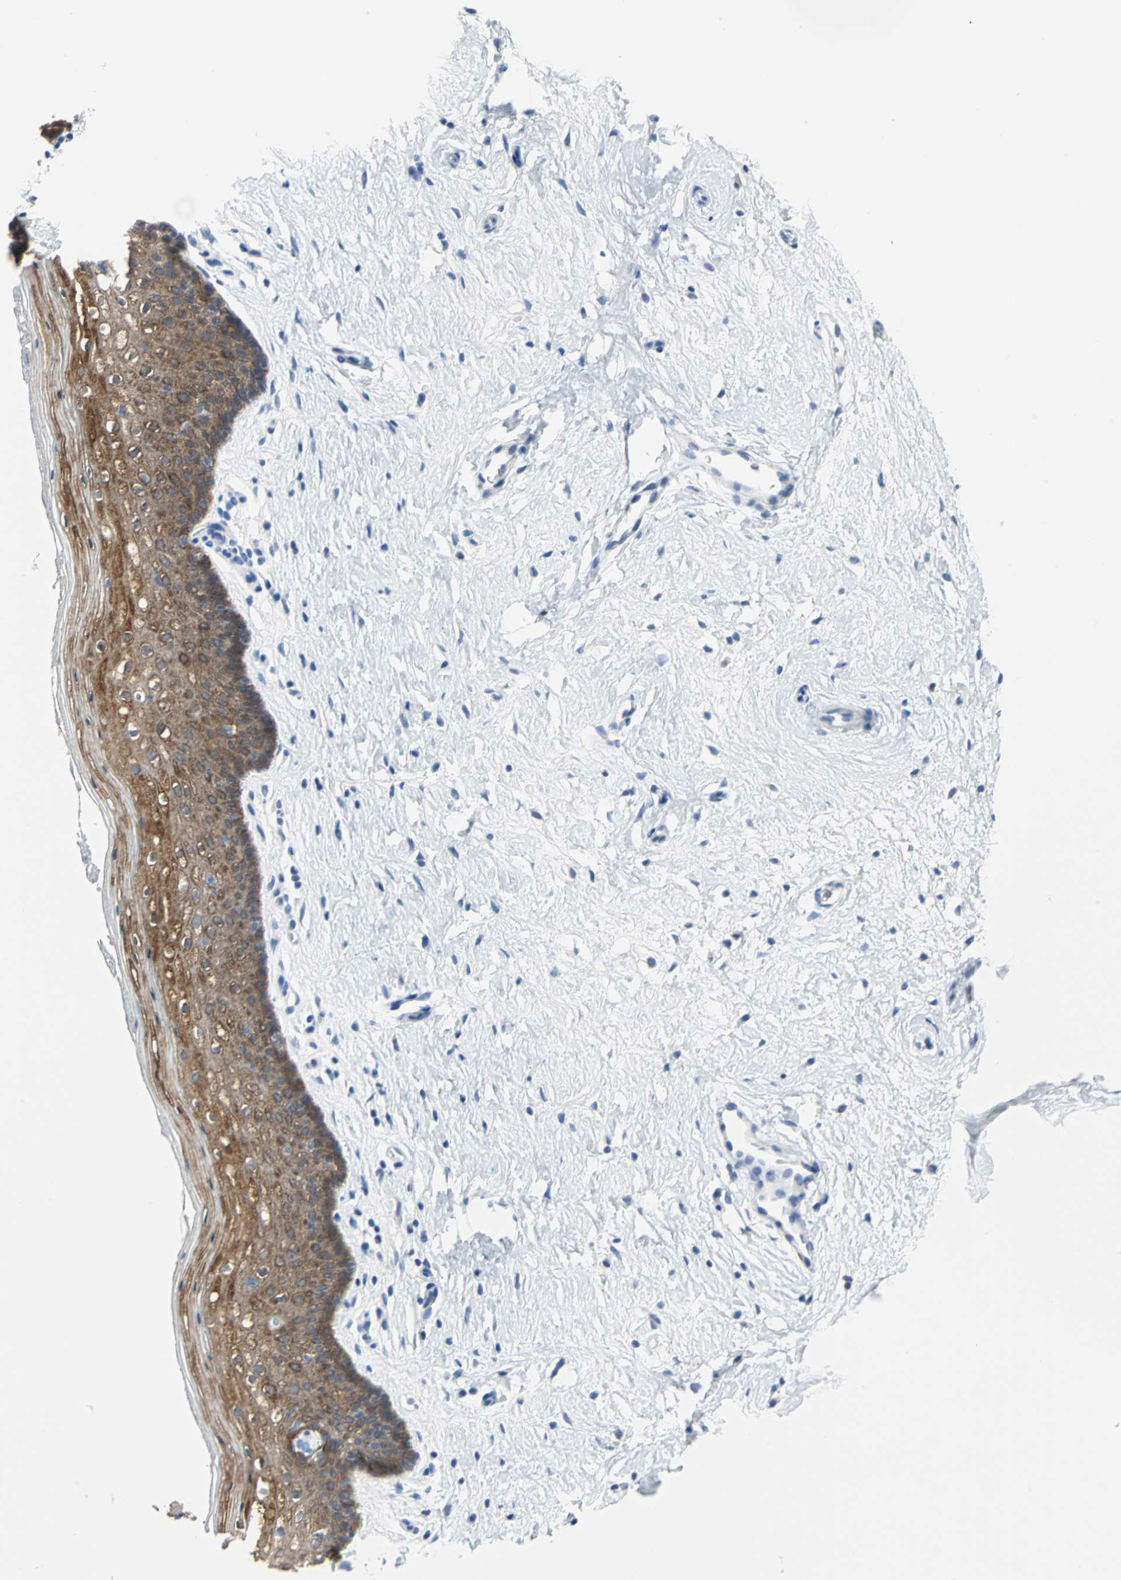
{"staining": {"intensity": "strong", "quantity": ">75%", "location": "cytoplasmic/membranous"}, "tissue": "vagina", "cell_type": "Squamous epithelial cells", "image_type": "normal", "snomed": [{"axis": "morphology", "description": "Normal tissue, NOS"}, {"axis": "topography", "description": "Vagina"}], "caption": "Squamous epithelial cells reveal high levels of strong cytoplasmic/membranous expression in about >75% of cells in benign human vagina.", "gene": "SFN", "patient": {"sex": "female", "age": 46}}